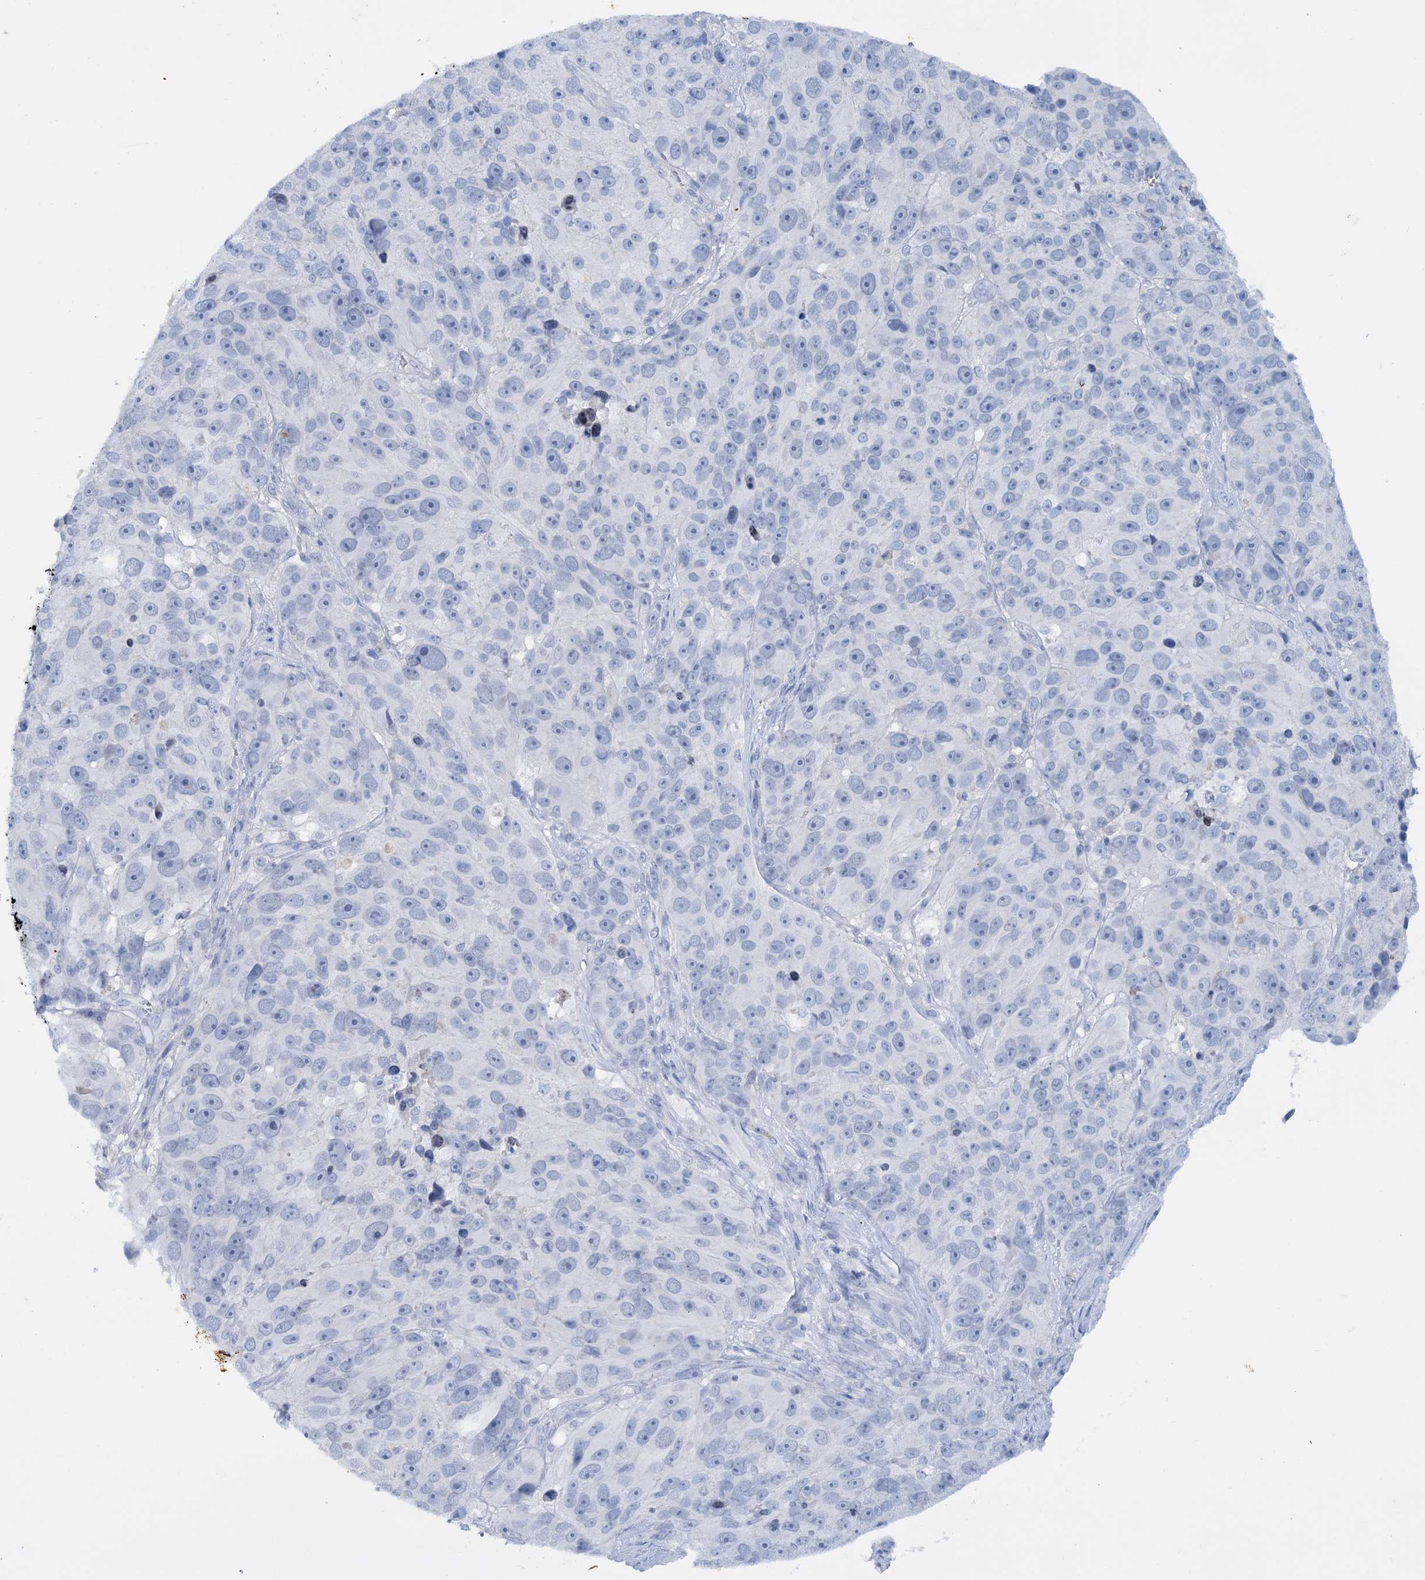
{"staining": {"intensity": "negative", "quantity": "none", "location": "none"}, "tissue": "melanoma", "cell_type": "Tumor cells", "image_type": "cancer", "snomed": [{"axis": "morphology", "description": "Malignant melanoma, NOS"}, {"axis": "topography", "description": "Skin"}], "caption": "Malignant melanoma was stained to show a protein in brown. There is no significant expression in tumor cells. (Immunohistochemistry (ihc), brightfield microscopy, high magnification).", "gene": "FAAP20", "patient": {"sex": "male", "age": 84}}